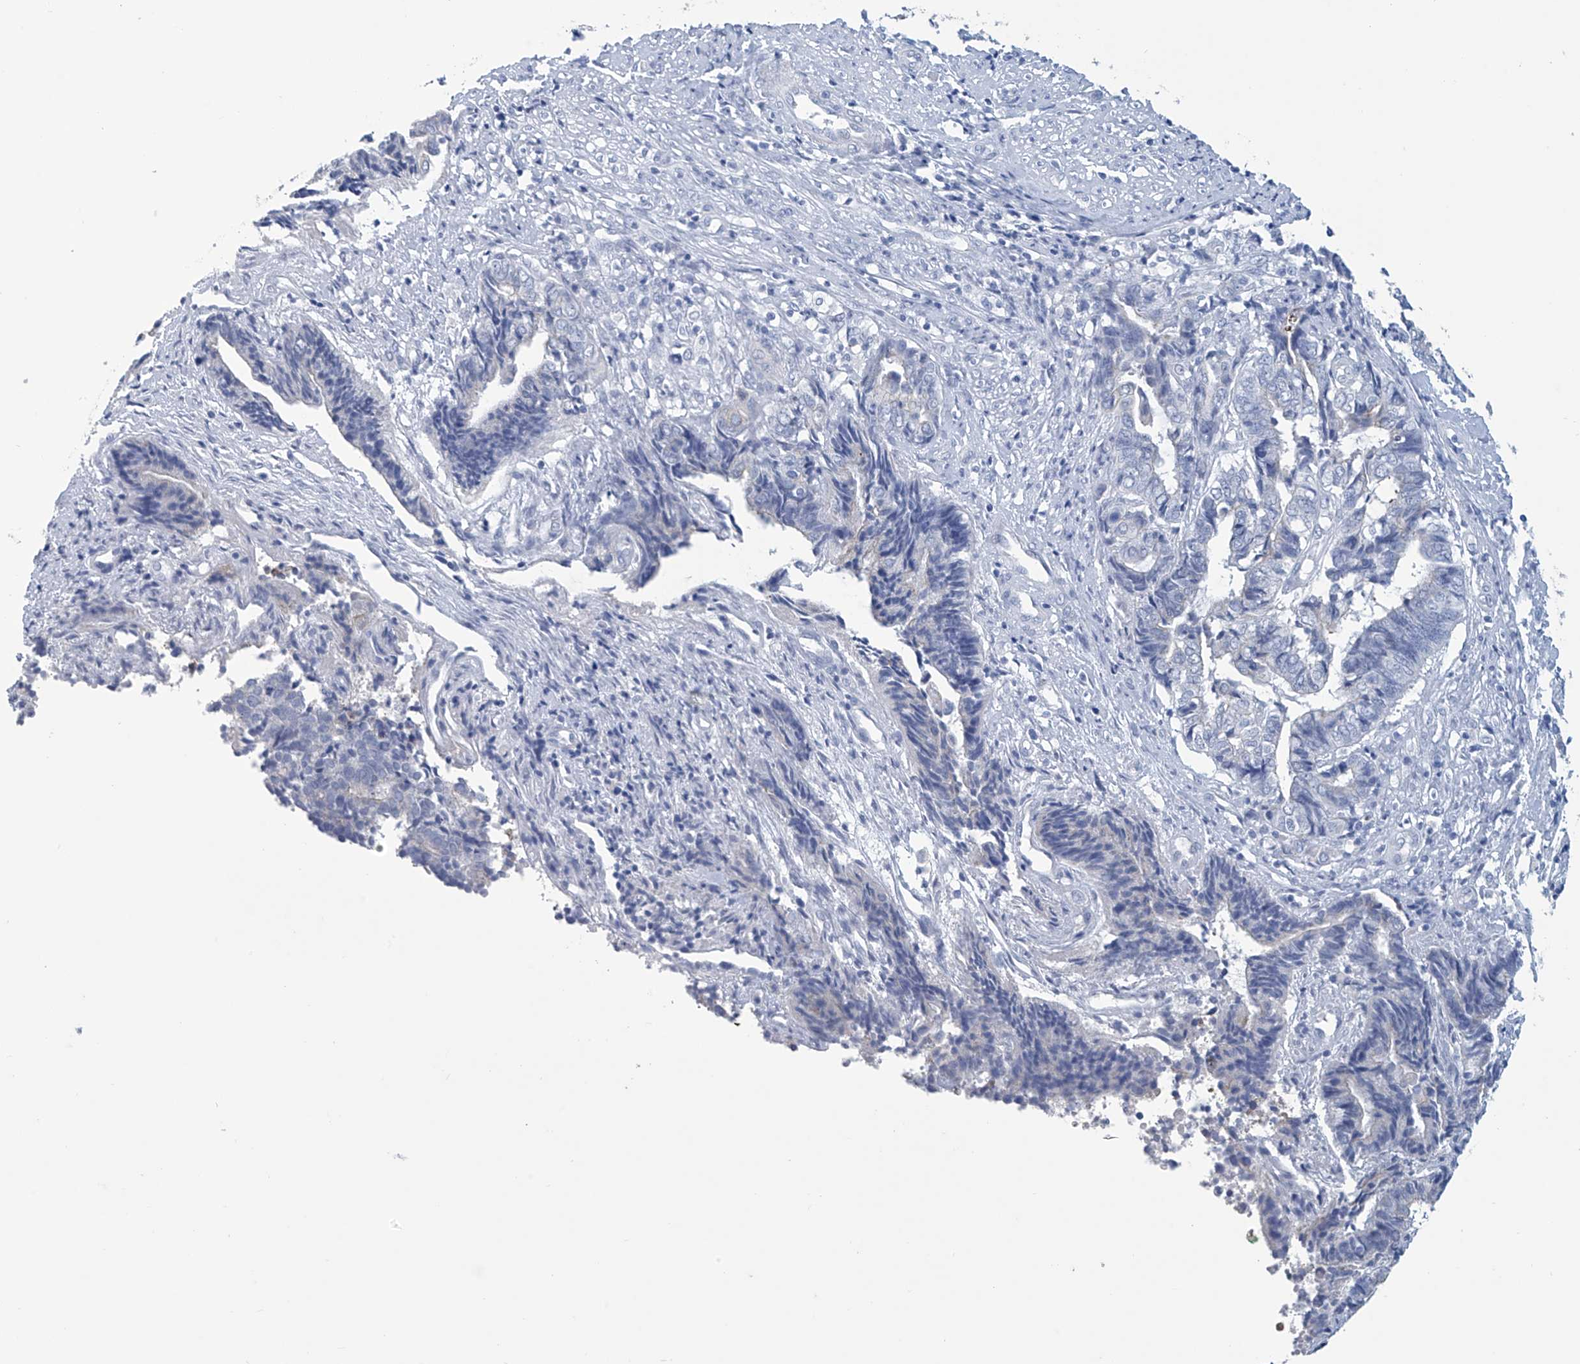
{"staining": {"intensity": "negative", "quantity": "none", "location": "none"}, "tissue": "endometrial cancer", "cell_type": "Tumor cells", "image_type": "cancer", "snomed": [{"axis": "morphology", "description": "Adenocarcinoma, NOS"}, {"axis": "topography", "description": "Uterus"}, {"axis": "topography", "description": "Endometrium"}], "caption": "High power microscopy image of an IHC photomicrograph of endometrial adenocarcinoma, revealing no significant positivity in tumor cells.", "gene": "DSP", "patient": {"sex": "female", "age": 70}}